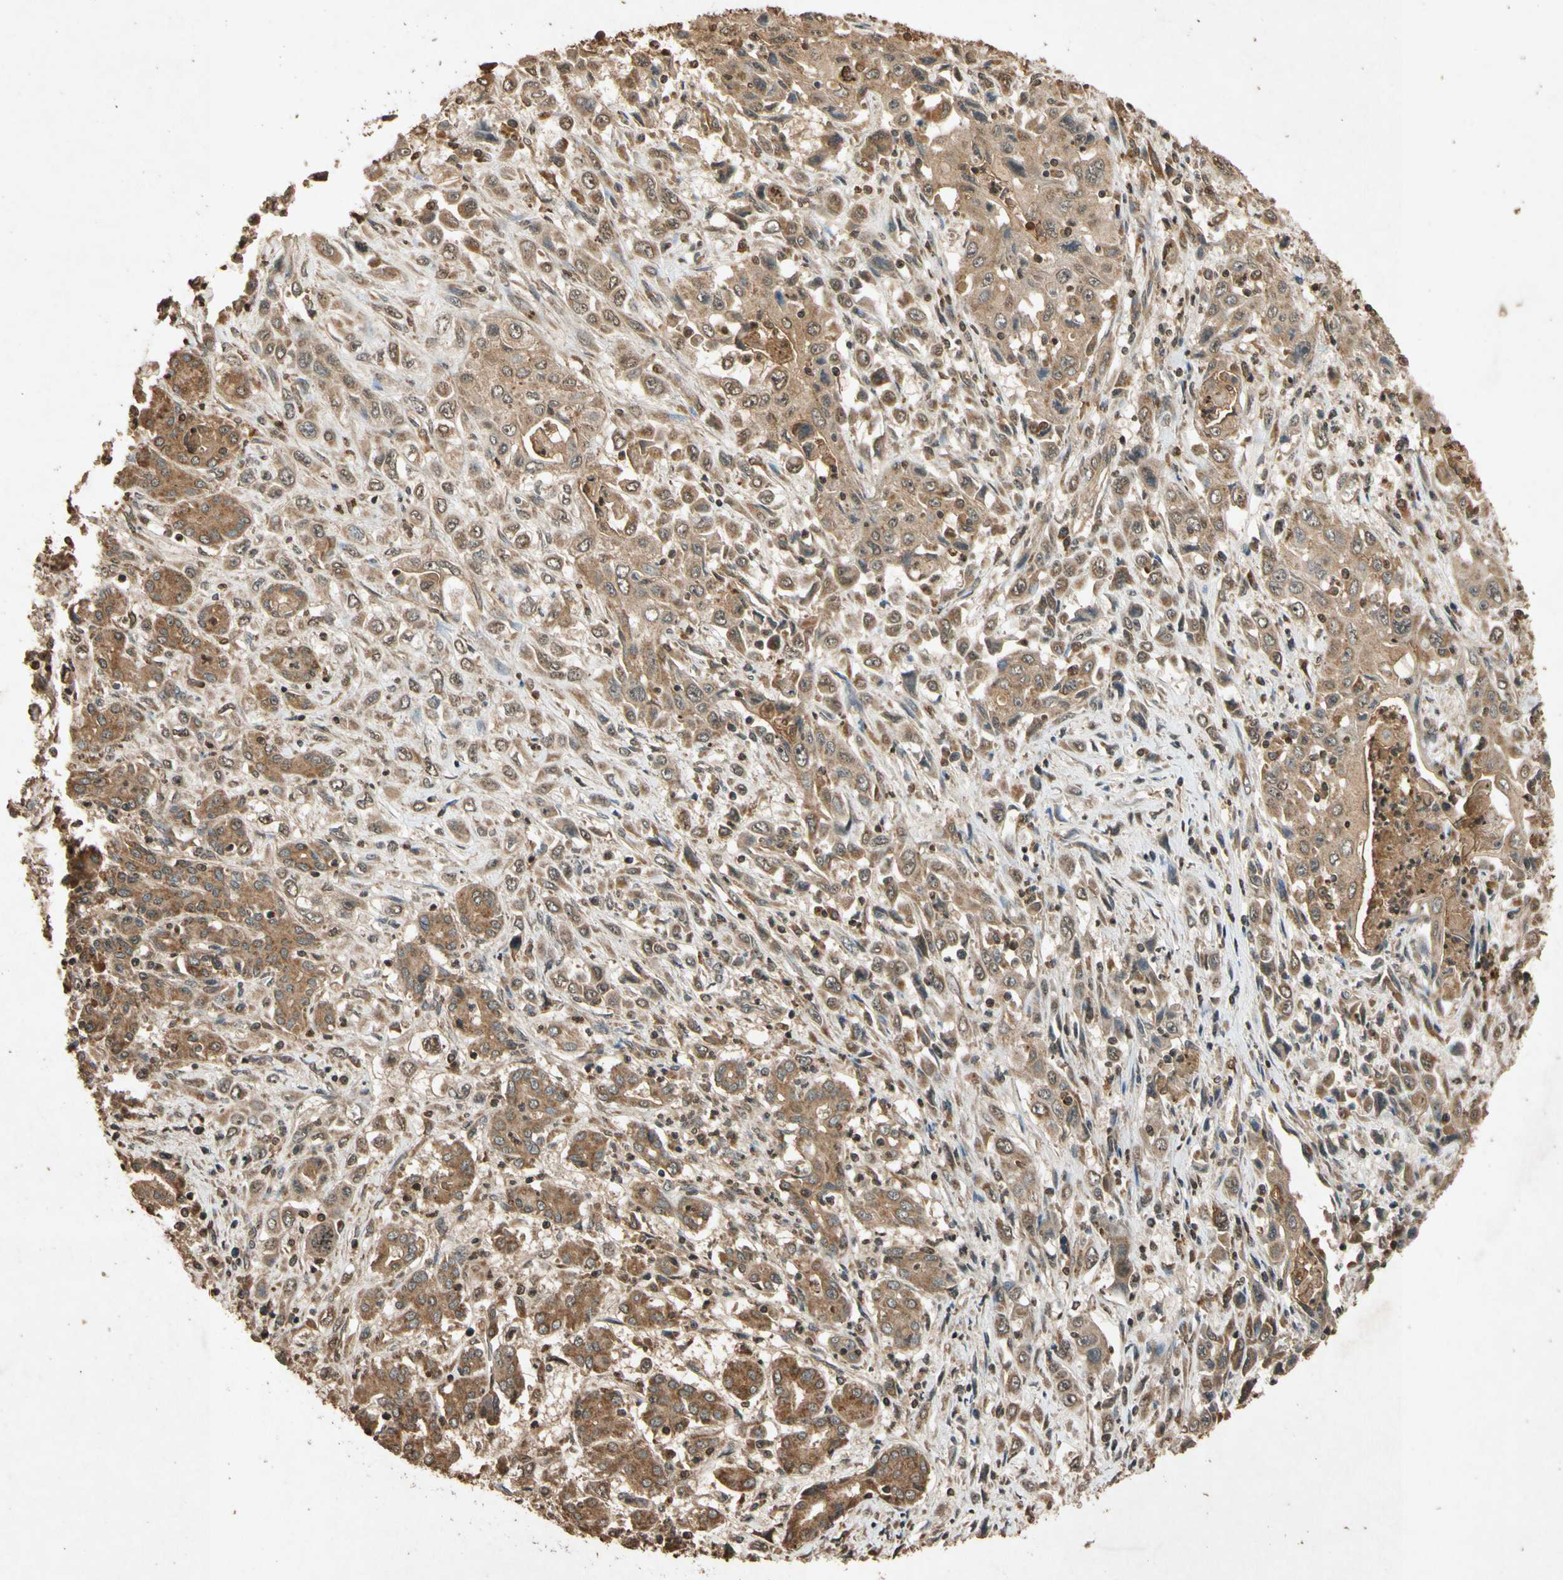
{"staining": {"intensity": "moderate", "quantity": ">75%", "location": "cytoplasmic/membranous"}, "tissue": "pancreatic cancer", "cell_type": "Tumor cells", "image_type": "cancer", "snomed": [{"axis": "morphology", "description": "Adenocarcinoma, NOS"}, {"axis": "topography", "description": "Pancreas"}], "caption": "Pancreatic cancer (adenocarcinoma) was stained to show a protein in brown. There is medium levels of moderate cytoplasmic/membranous expression in approximately >75% of tumor cells.", "gene": "TXN2", "patient": {"sex": "male", "age": 70}}